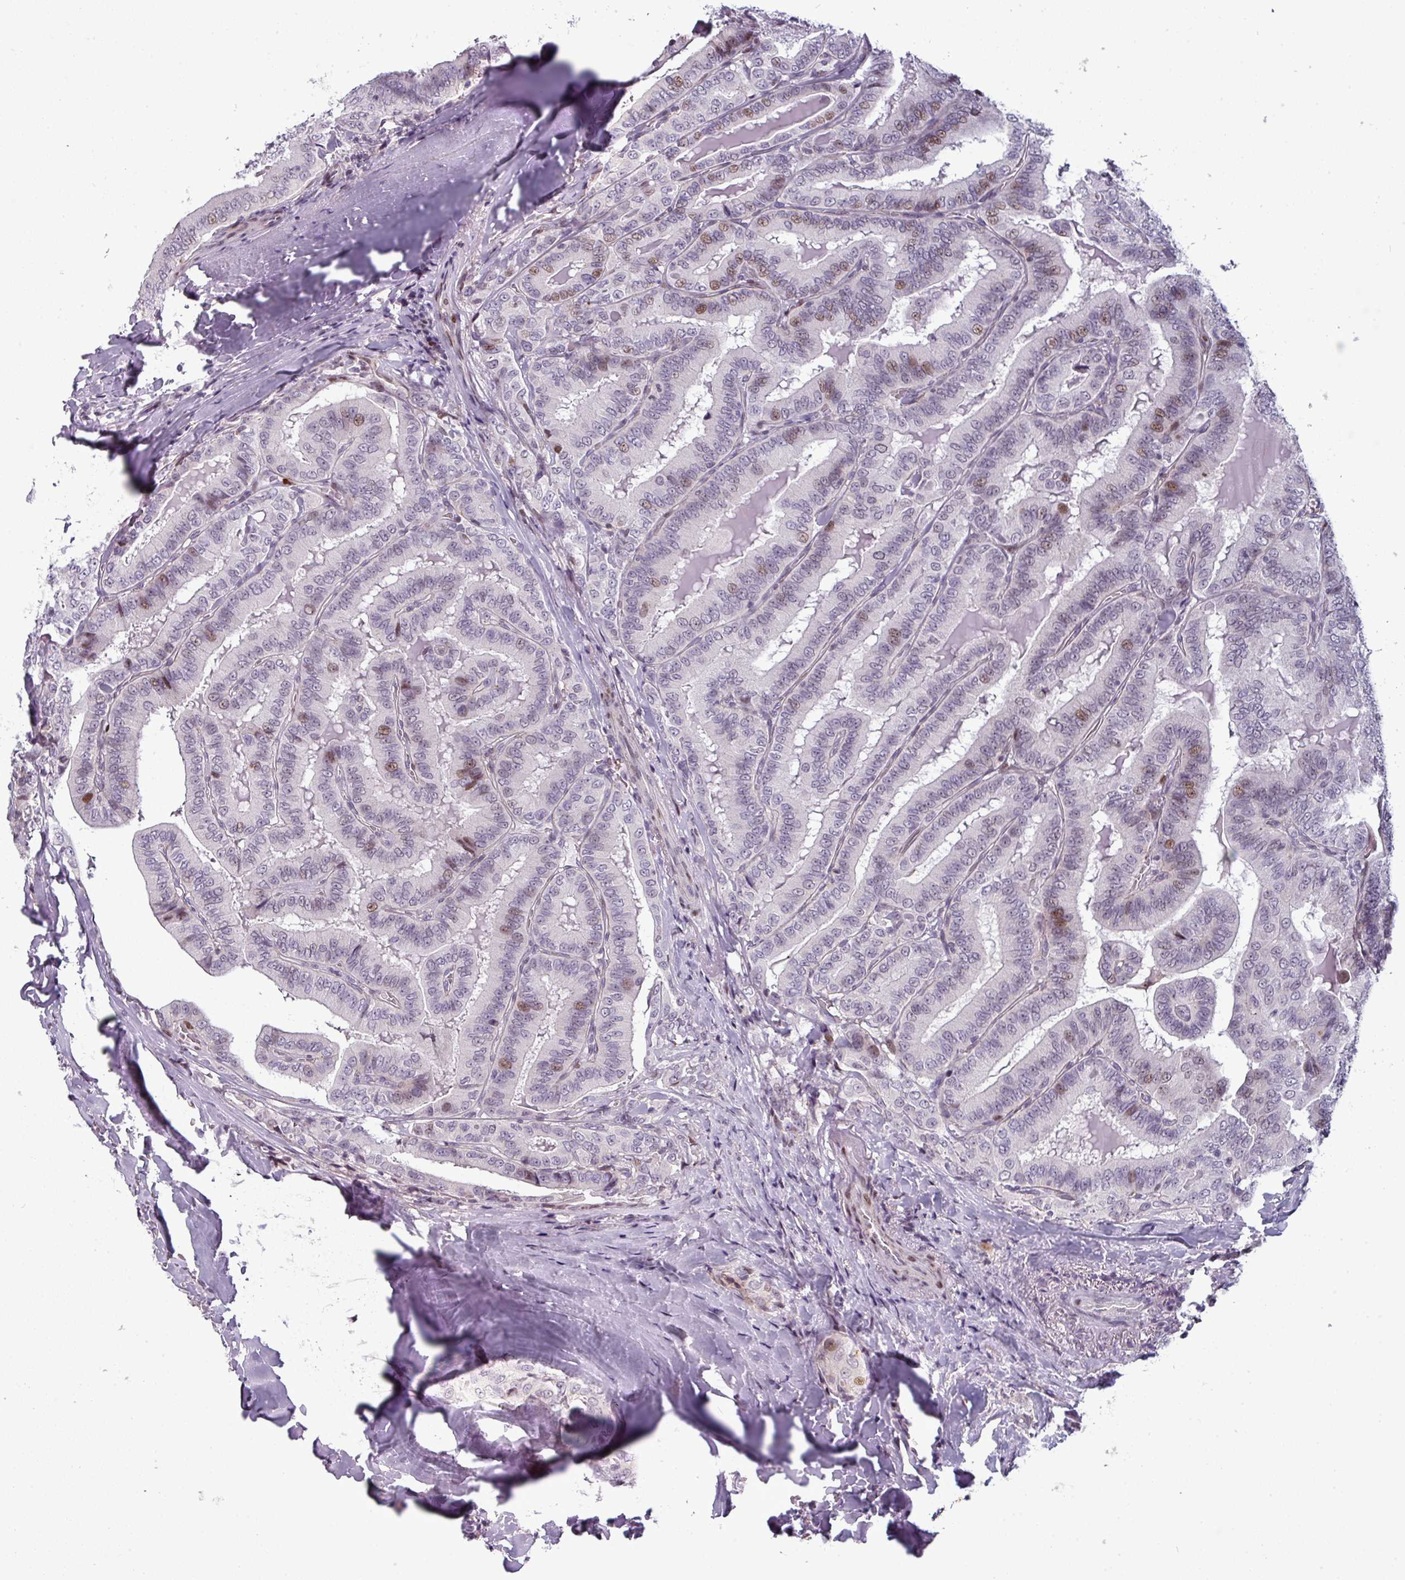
{"staining": {"intensity": "moderate", "quantity": "<25%", "location": "nuclear"}, "tissue": "thyroid cancer", "cell_type": "Tumor cells", "image_type": "cancer", "snomed": [{"axis": "morphology", "description": "Papillary adenocarcinoma, NOS"}, {"axis": "topography", "description": "Thyroid gland"}], "caption": "Papillary adenocarcinoma (thyroid) stained with DAB IHC reveals low levels of moderate nuclear expression in approximately <25% of tumor cells.", "gene": "TMEFF1", "patient": {"sex": "male", "age": 61}}